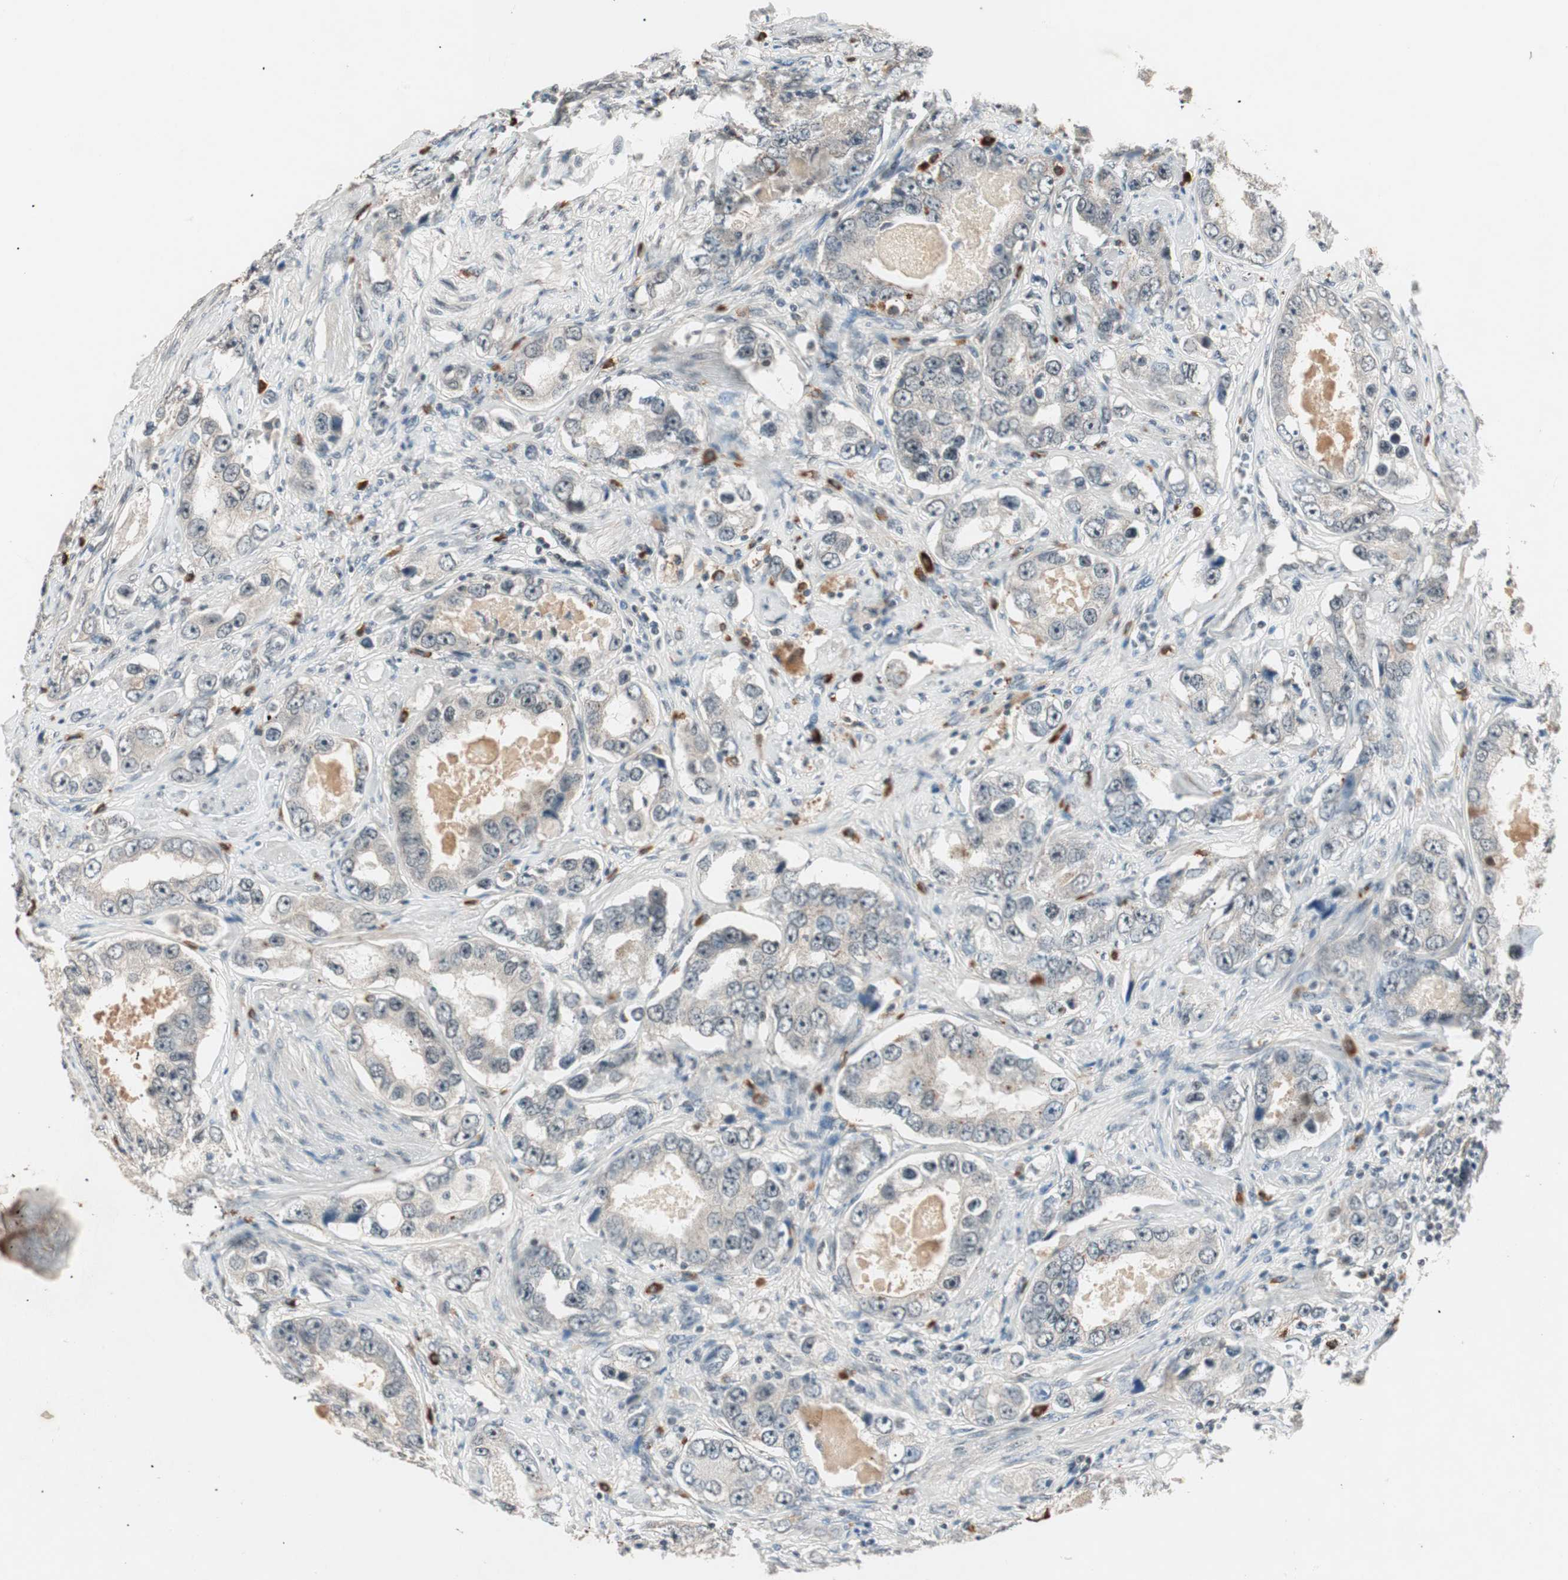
{"staining": {"intensity": "negative", "quantity": "none", "location": "none"}, "tissue": "prostate cancer", "cell_type": "Tumor cells", "image_type": "cancer", "snomed": [{"axis": "morphology", "description": "Adenocarcinoma, High grade"}, {"axis": "topography", "description": "Prostate"}], "caption": "Protein analysis of prostate adenocarcinoma (high-grade) displays no significant positivity in tumor cells.", "gene": "NFRKB", "patient": {"sex": "male", "age": 63}}